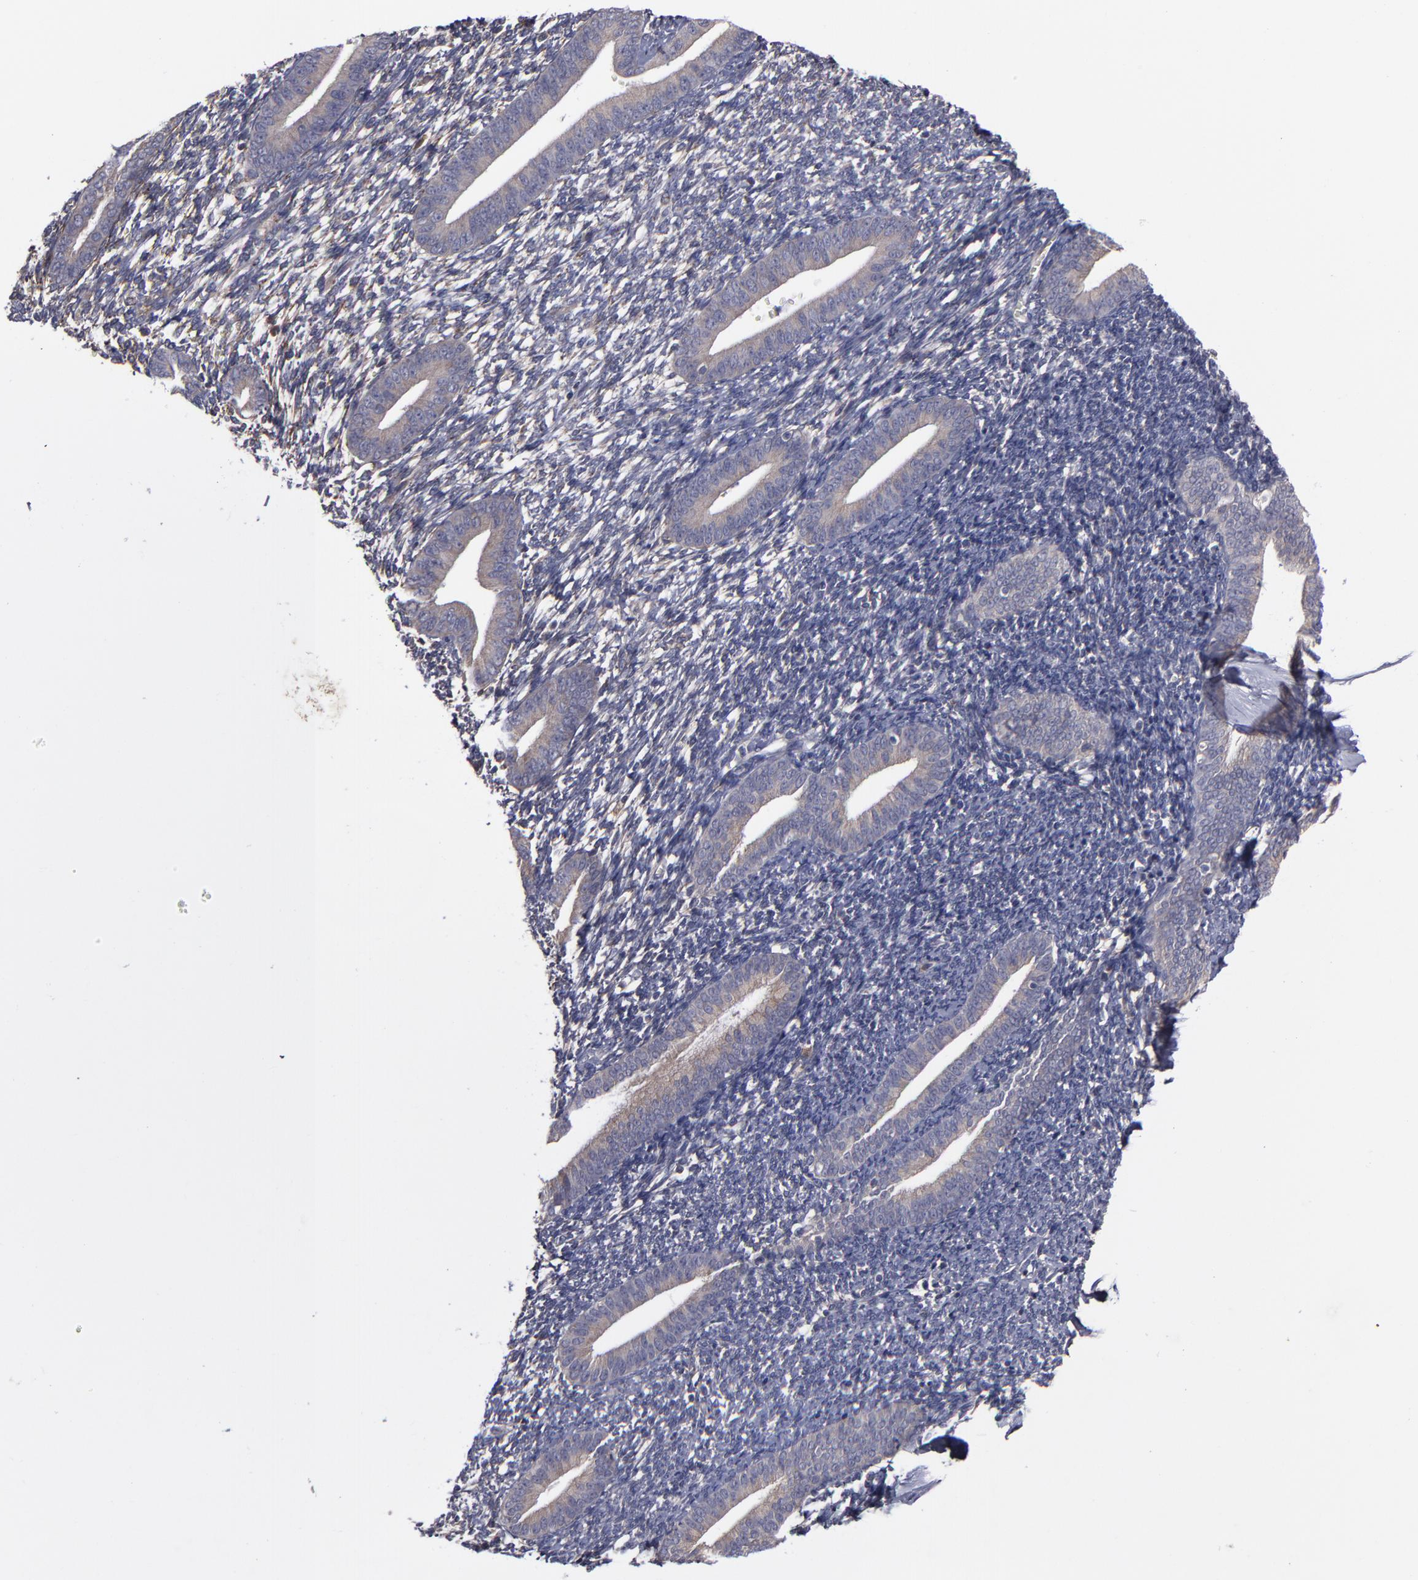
{"staining": {"intensity": "negative", "quantity": "none", "location": "none"}, "tissue": "endometrium", "cell_type": "Cells in endometrial stroma", "image_type": "normal", "snomed": [{"axis": "morphology", "description": "Normal tissue, NOS"}, {"axis": "topography", "description": "Smooth muscle"}, {"axis": "topography", "description": "Endometrium"}], "caption": "Cells in endometrial stroma show no significant staining in benign endometrium. Brightfield microscopy of IHC stained with DAB (brown) and hematoxylin (blue), captured at high magnification.", "gene": "MMP11", "patient": {"sex": "female", "age": 57}}